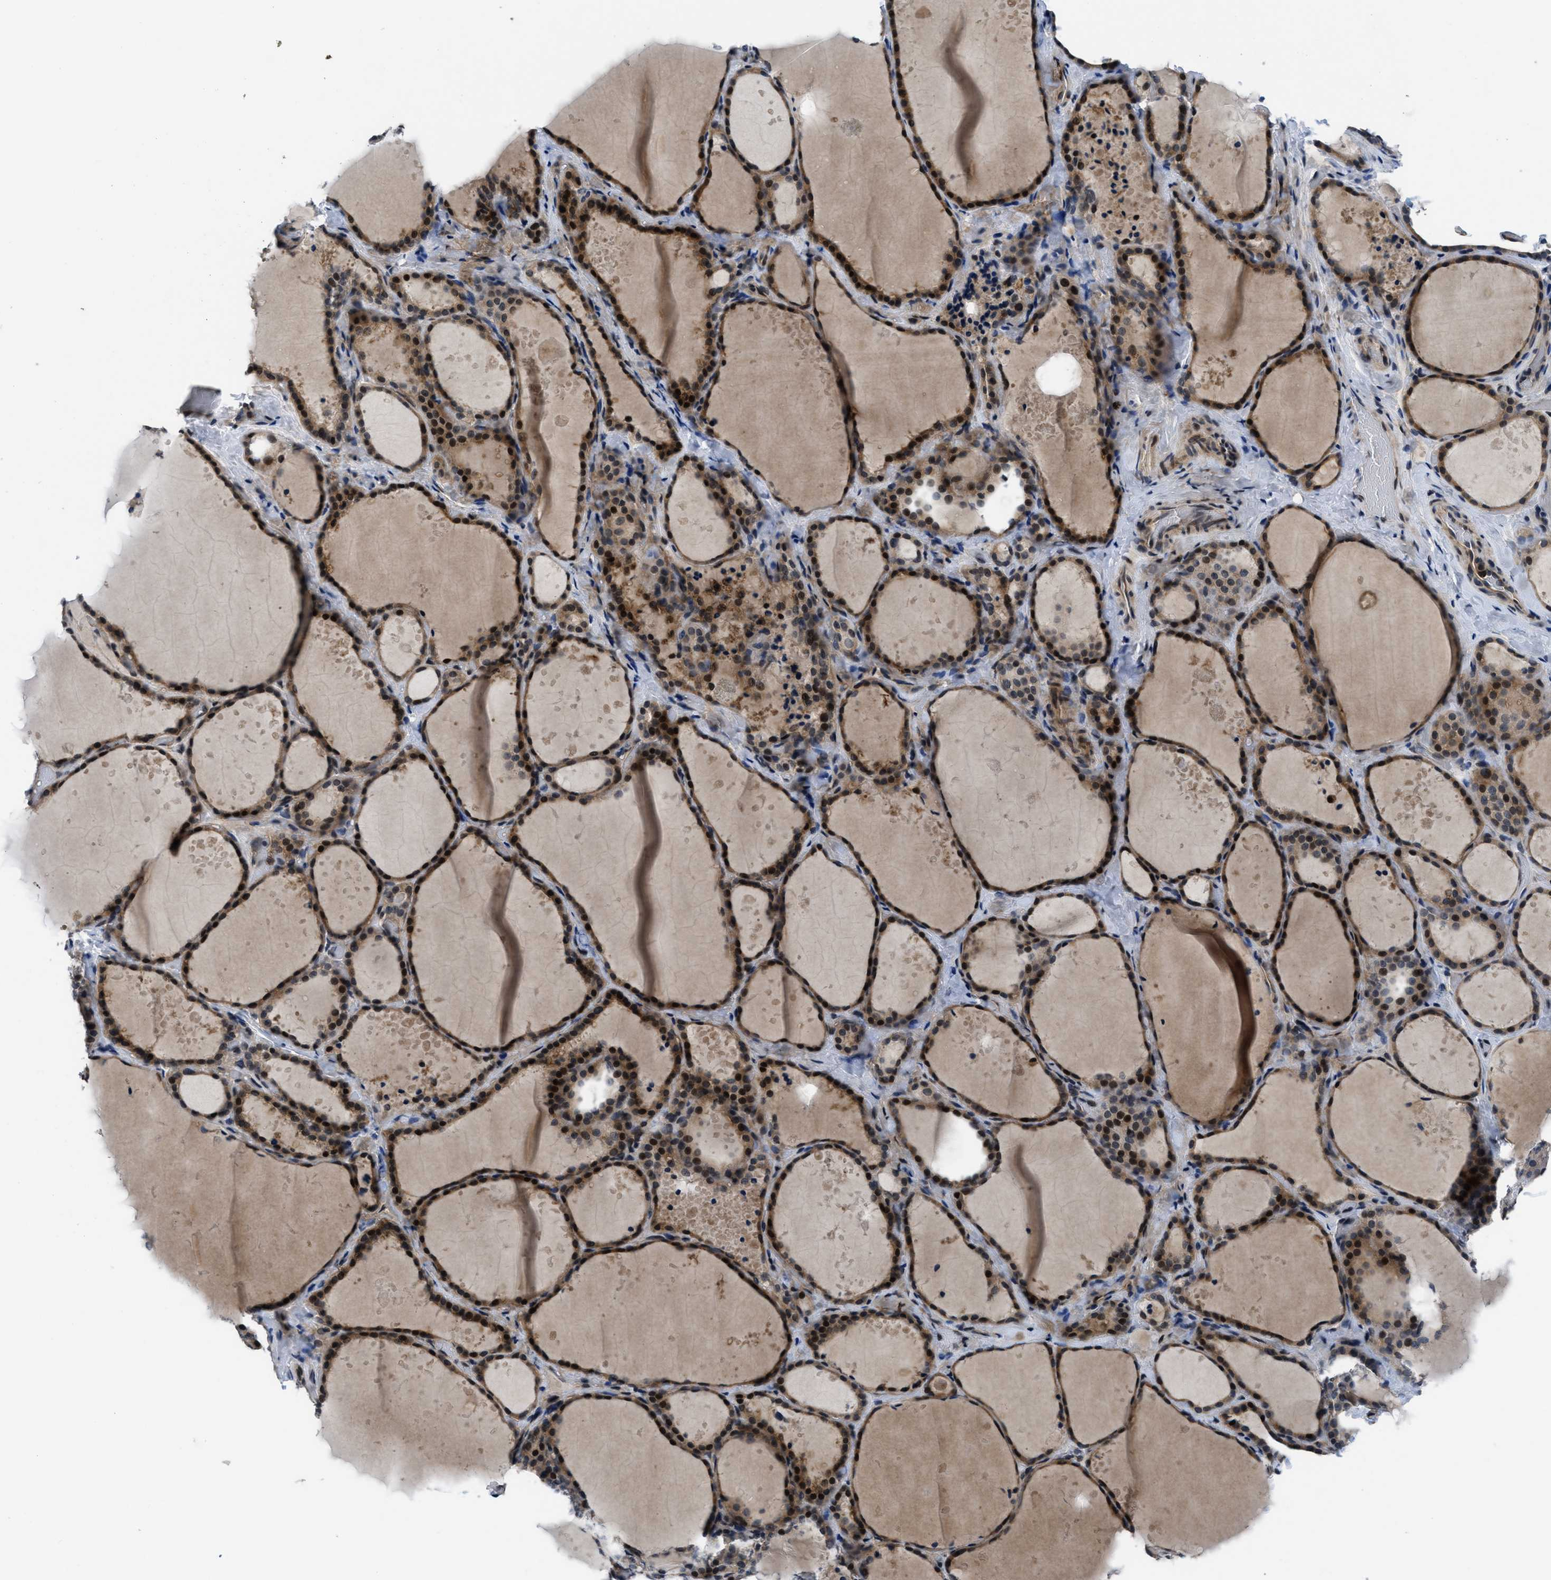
{"staining": {"intensity": "strong", "quantity": ">75%", "location": "cytoplasmic/membranous,nuclear"}, "tissue": "thyroid gland", "cell_type": "Glandular cells", "image_type": "normal", "snomed": [{"axis": "morphology", "description": "Normal tissue, NOS"}, {"axis": "topography", "description": "Thyroid gland"}], "caption": "The micrograph demonstrates staining of normal thyroid gland, revealing strong cytoplasmic/membranous,nuclear protein expression (brown color) within glandular cells.", "gene": "SETD5", "patient": {"sex": "female", "age": 44}}